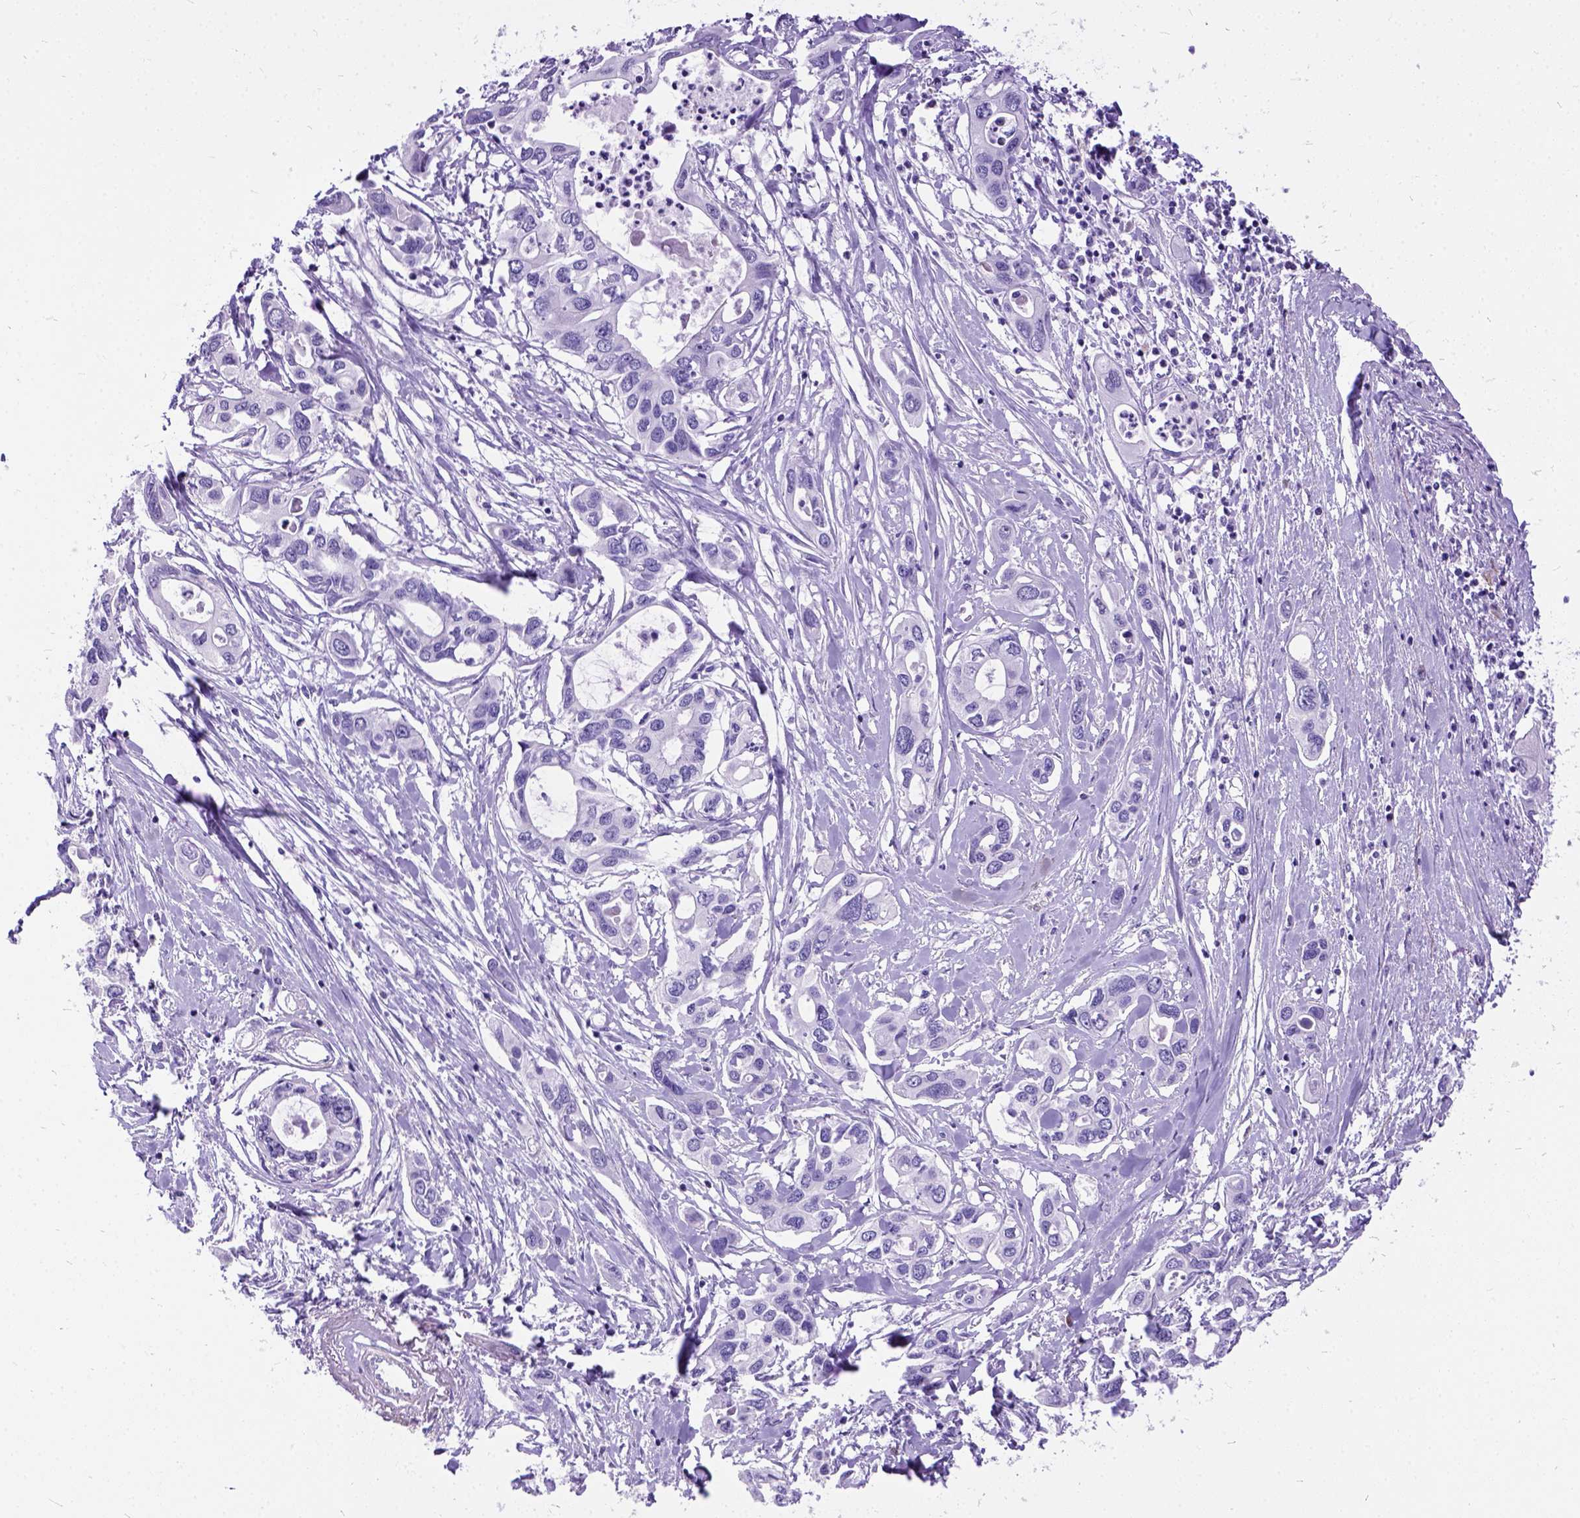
{"staining": {"intensity": "negative", "quantity": "none", "location": "none"}, "tissue": "pancreatic cancer", "cell_type": "Tumor cells", "image_type": "cancer", "snomed": [{"axis": "morphology", "description": "Adenocarcinoma, NOS"}, {"axis": "topography", "description": "Pancreas"}], "caption": "Tumor cells show no significant protein staining in adenocarcinoma (pancreatic). (DAB IHC with hematoxylin counter stain).", "gene": "PRG2", "patient": {"sex": "male", "age": 60}}